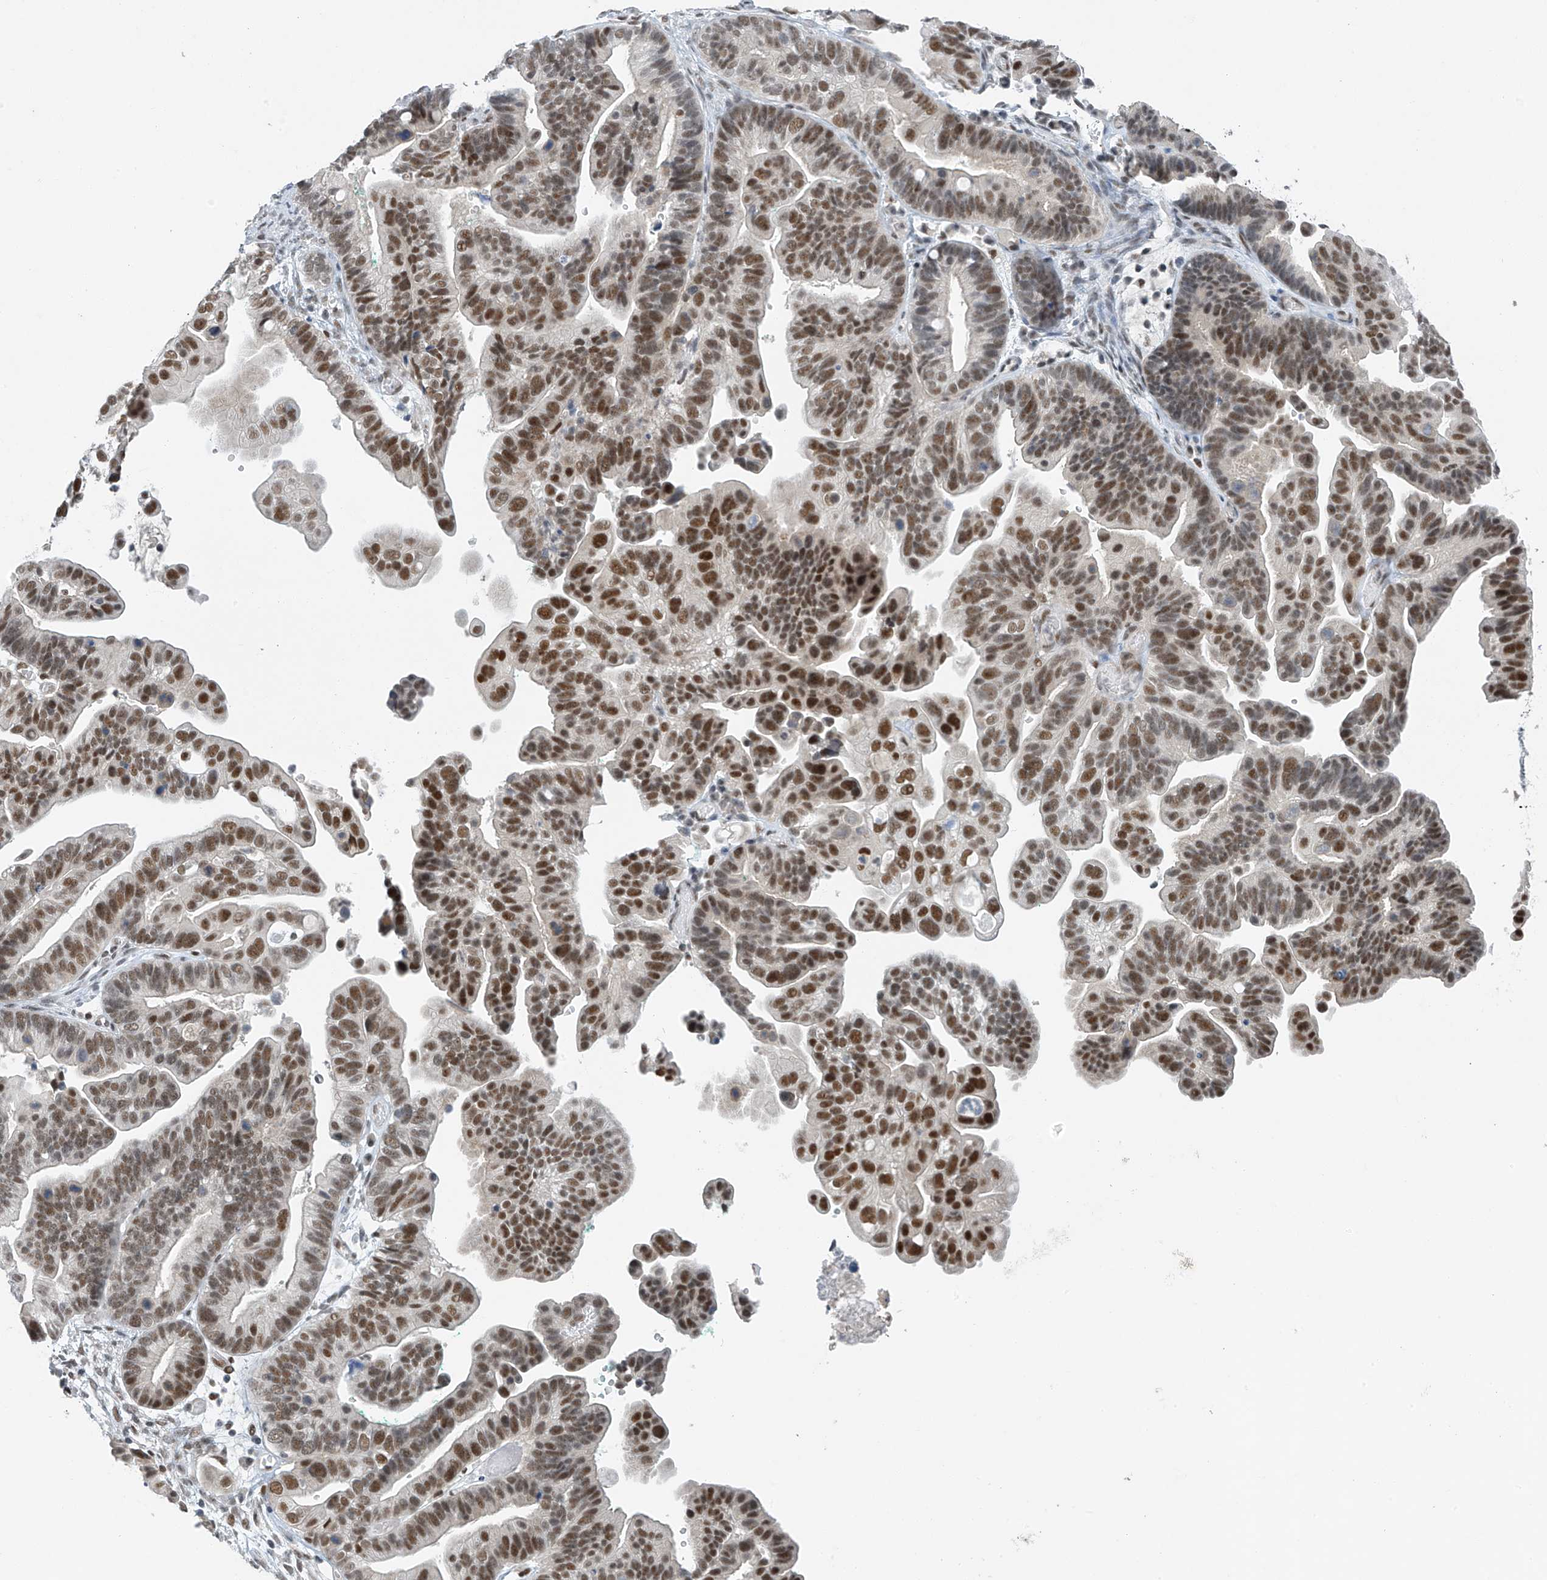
{"staining": {"intensity": "moderate", "quantity": ">75%", "location": "nuclear"}, "tissue": "ovarian cancer", "cell_type": "Tumor cells", "image_type": "cancer", "snomed": [{"axis": "morphology", "description": "Cystadenocarcinoma, serous, NOS"}, {"axis": "topography", "description": "Ovary"}], "caption": "Moderate nuclear staining for a protein is identified in approximately >75% of tumor cells of ovarian serous cystadenocarcinoma using IHC.", "gene": "TAF8", "patient": {"sex": "female", "age": 56}}